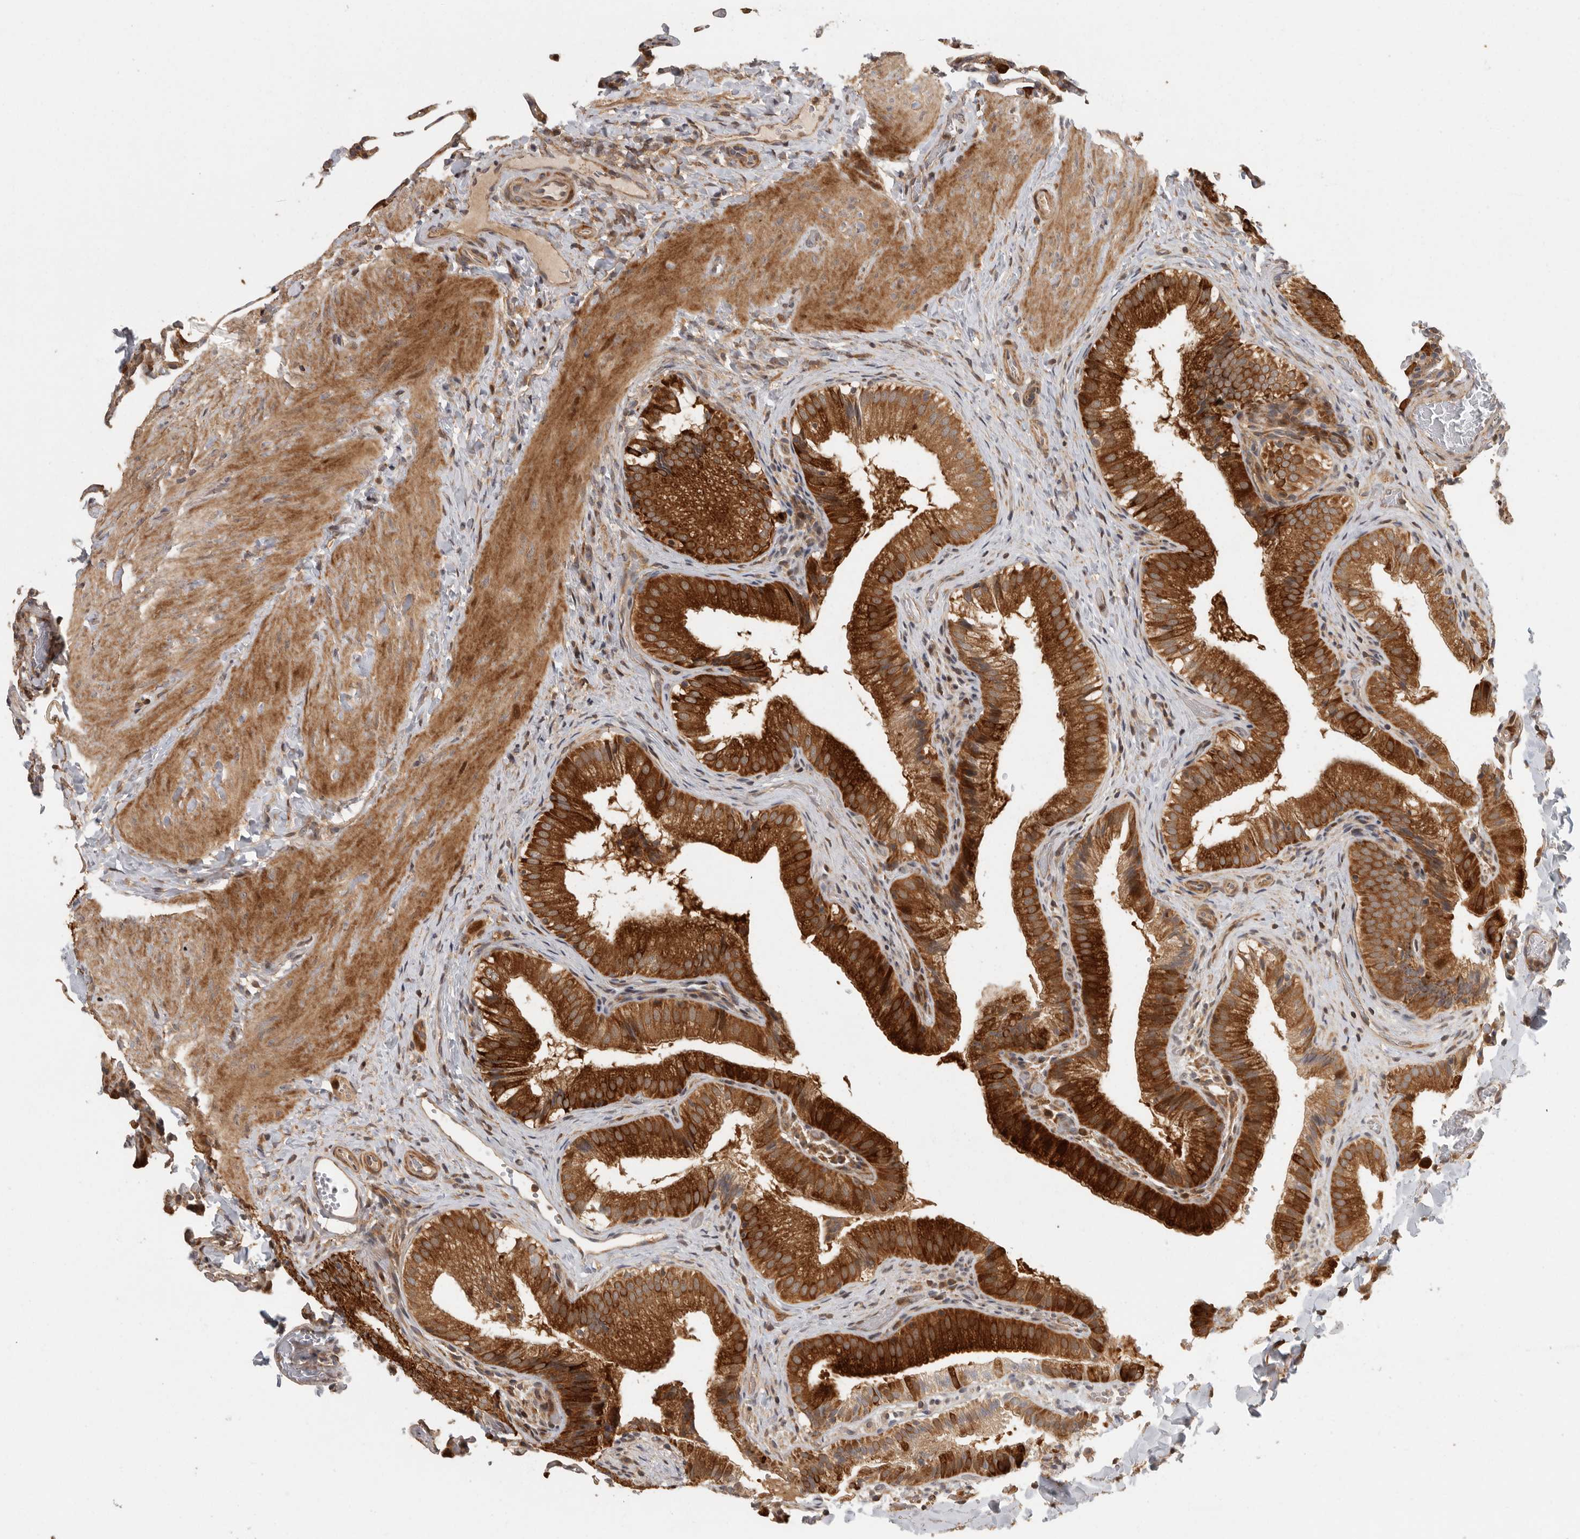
{"staining": {"intensity": "strong", "quantity": ">75%", "location": "cytoplasmic/membranous"}, "tissue": "gallbladder", "cell_type": "Glandular cells", "image_type": "normal", "snomed": [{"axis": "morphology", "description": "Normal tissue, NOS"}, {"axis": "topography", "description": "Gallbladder"}], "caption": "Immunohistochemical staining of unremarkable gallbladder exhibits strong cytoplasmic/membranous protein positivity in approximately >75% of glandular cells.", "gene": "SWT1", "patient": {"sex": "female", "age": 30}}